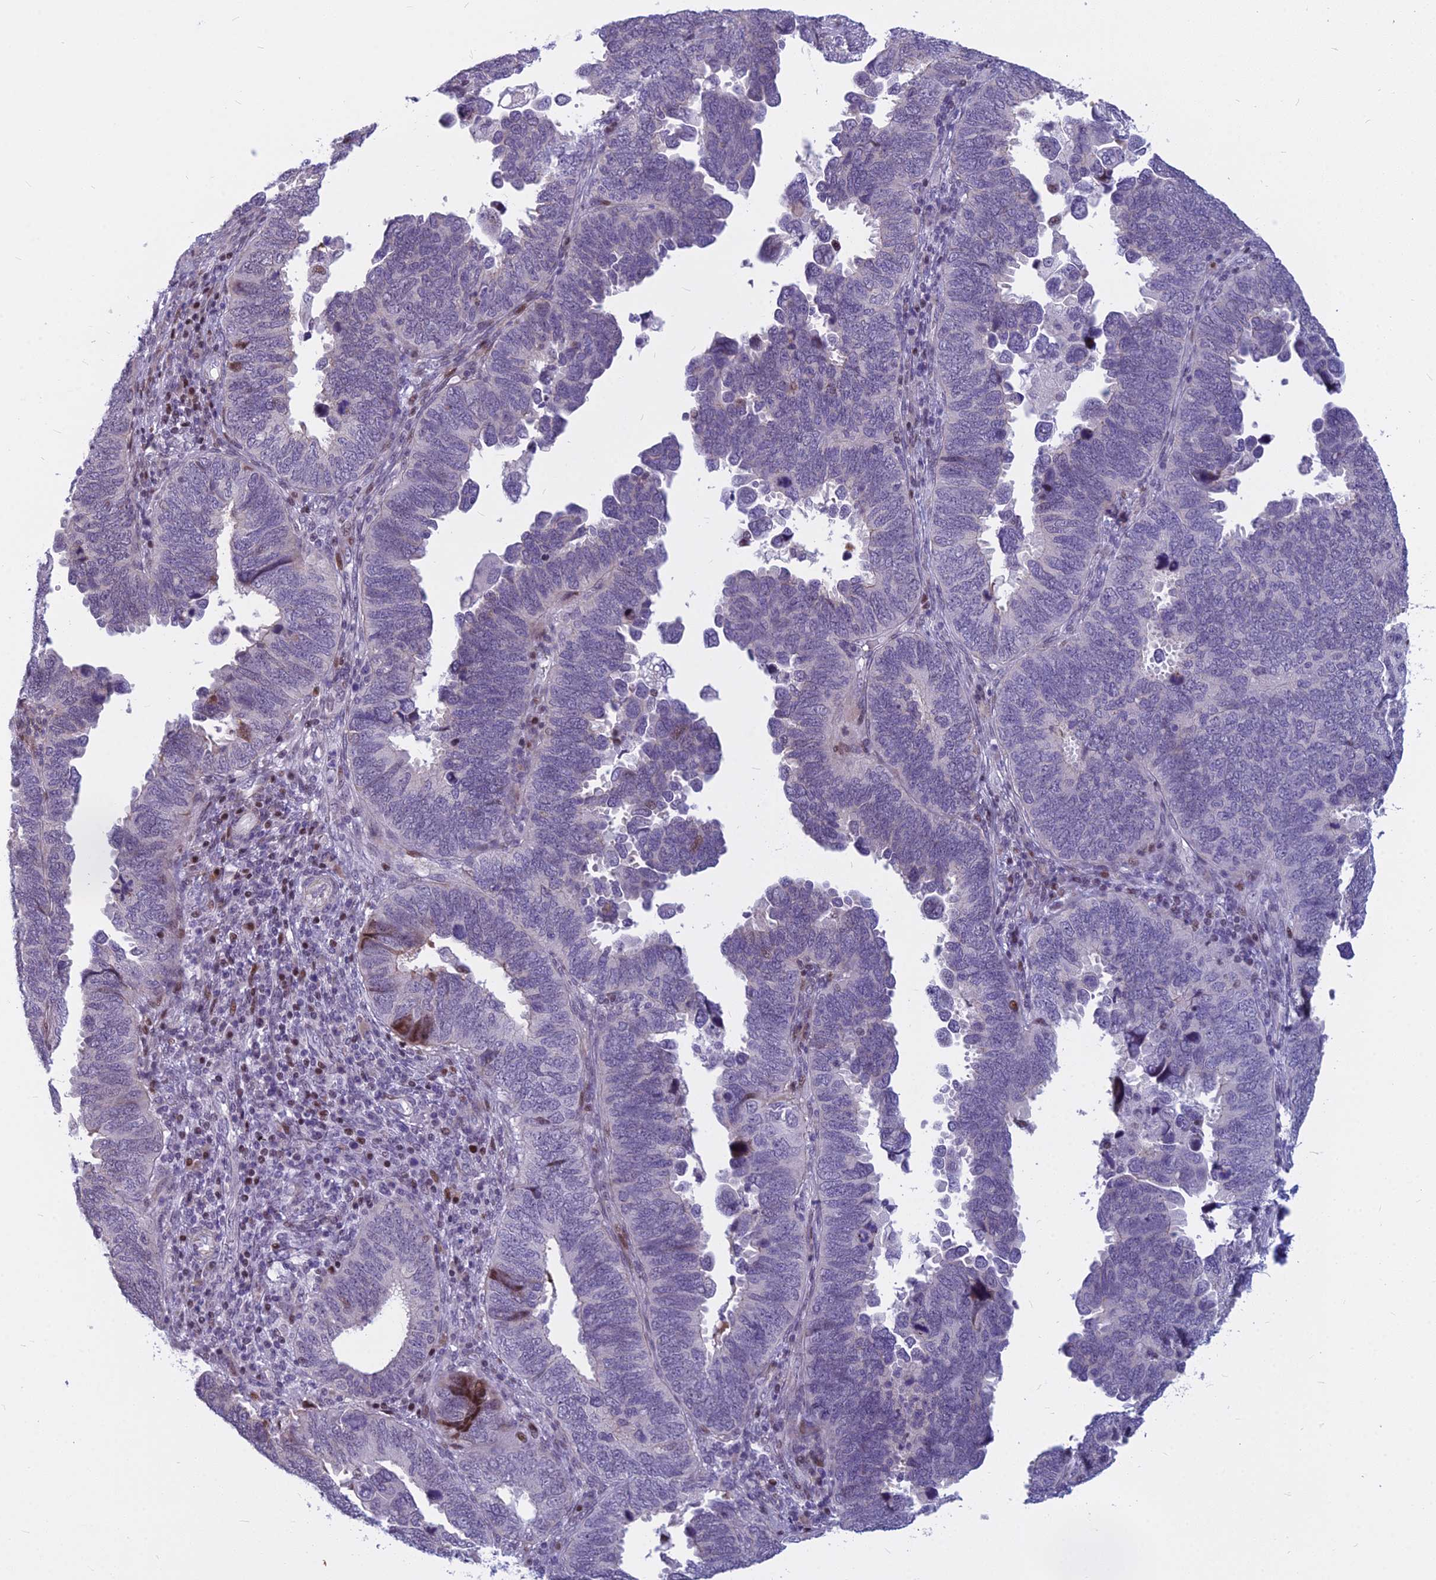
{"staining": {"intensity": "negative", "quantity": "none", "location": "none"}, "tissue": "endometrial cancer", "cell_type": "Tumor cells", "image_type": "cancer", "snomed": [{"axis": "morphology", "description": "Adenocarcinoma, NOS"}, {"axis": "topography", "description": "Endometrium"}], "caption": "This micrograph is of endometrial cancer (adenocarcinoma) stained with immunohistochemistry (IHC) to label a protein in brown with the nuclei are counter-stained blue. There is no staining in tumor cells.", "gene": "MYBPC2", "patient": {"sex": "female", "age": 79}}